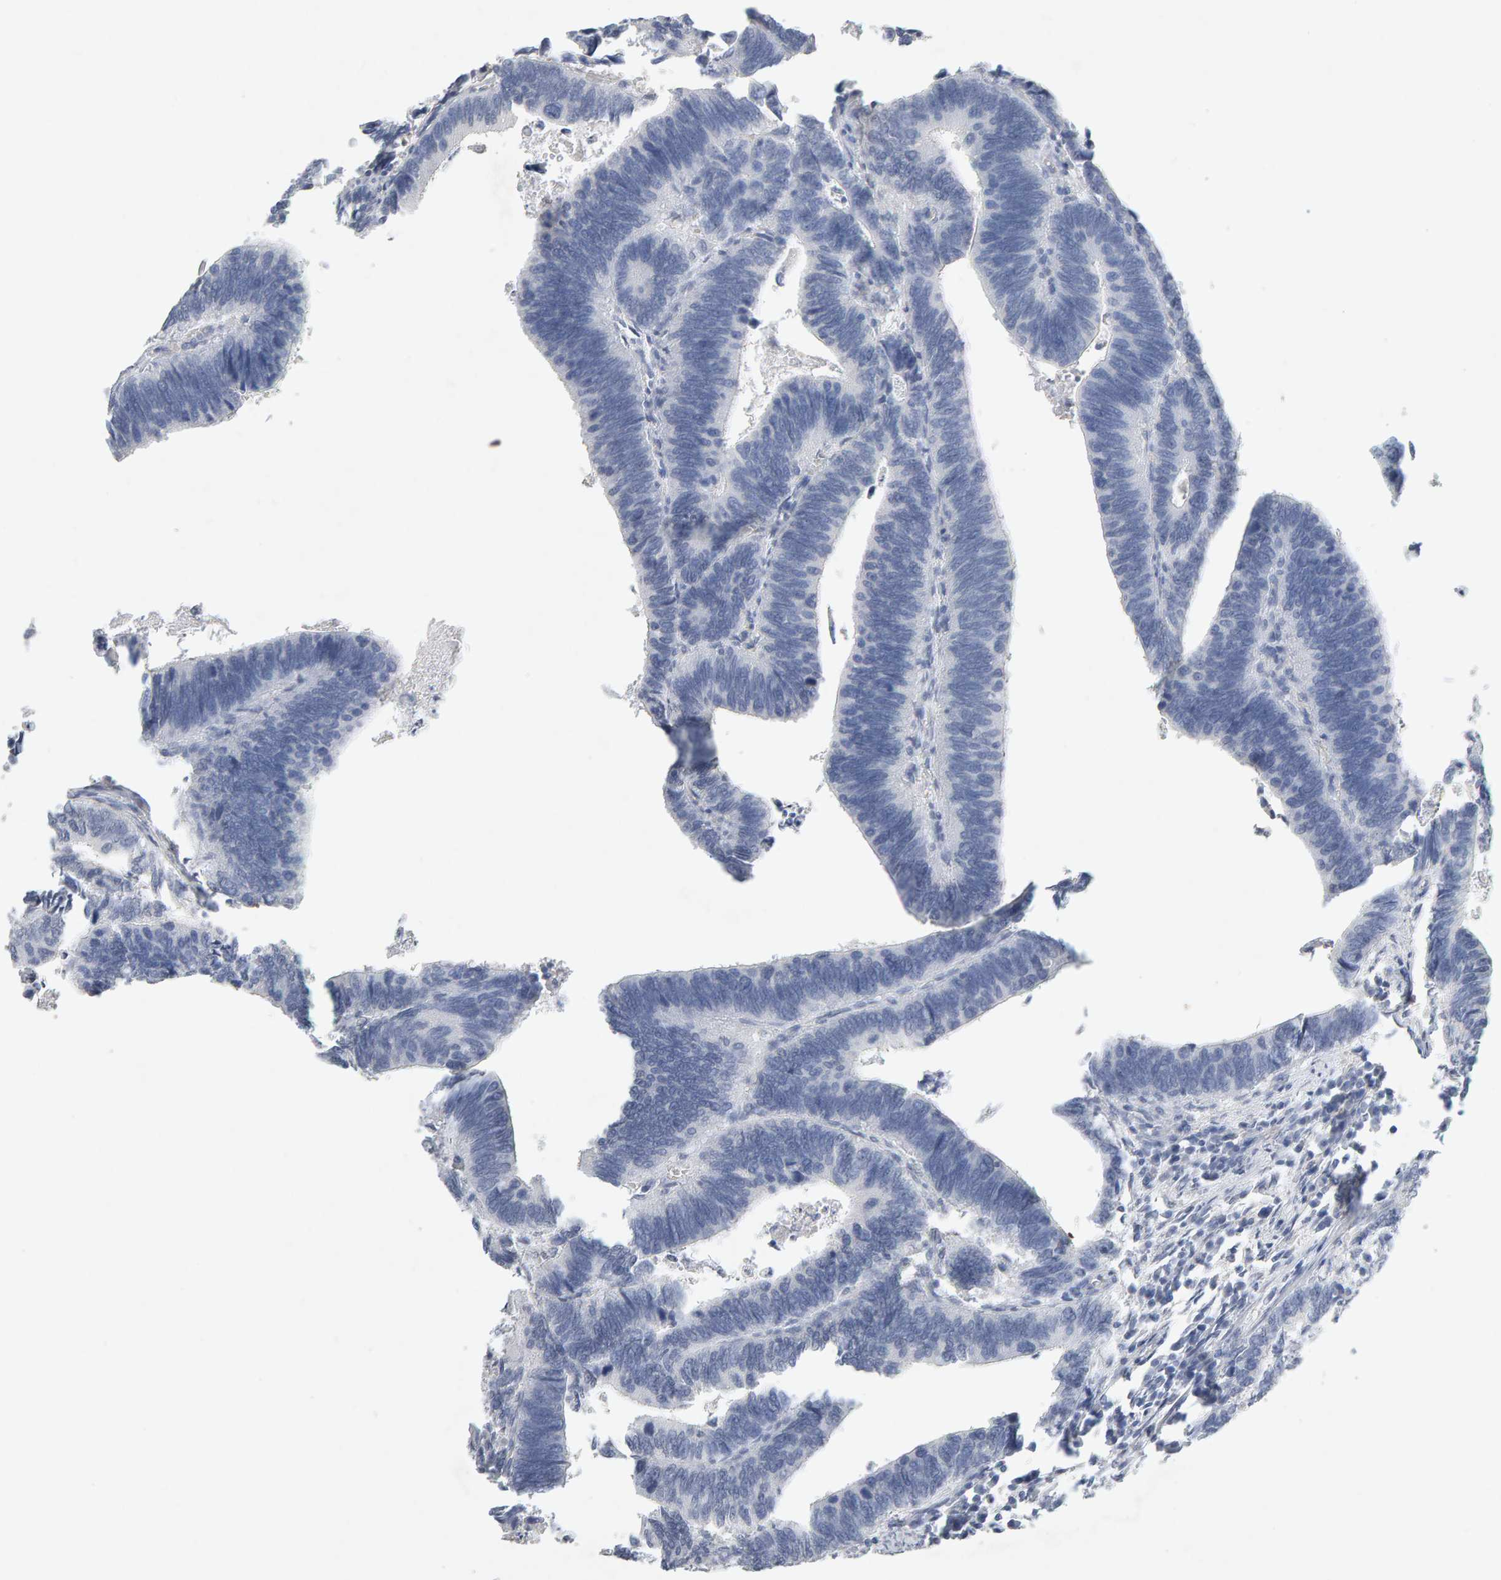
{"staining": {"intensity": "negative", "quantity": "none", "location": "none"}, "tissue": "colorectal cancer", "cell_type": "Tumor cells", "image_type": "cancer", "snomed": [{"axis": "morphology", "description": "Adenocarcinoma, NOS"}, {"axis": "topography", "description": "Colon"}], "caption": "A histopathology image of human colorectal adenocarcinoma is negative for staining in tumor cells.", "gene": "PTPRM", "patient": {"sex": "male", "age": 72}}